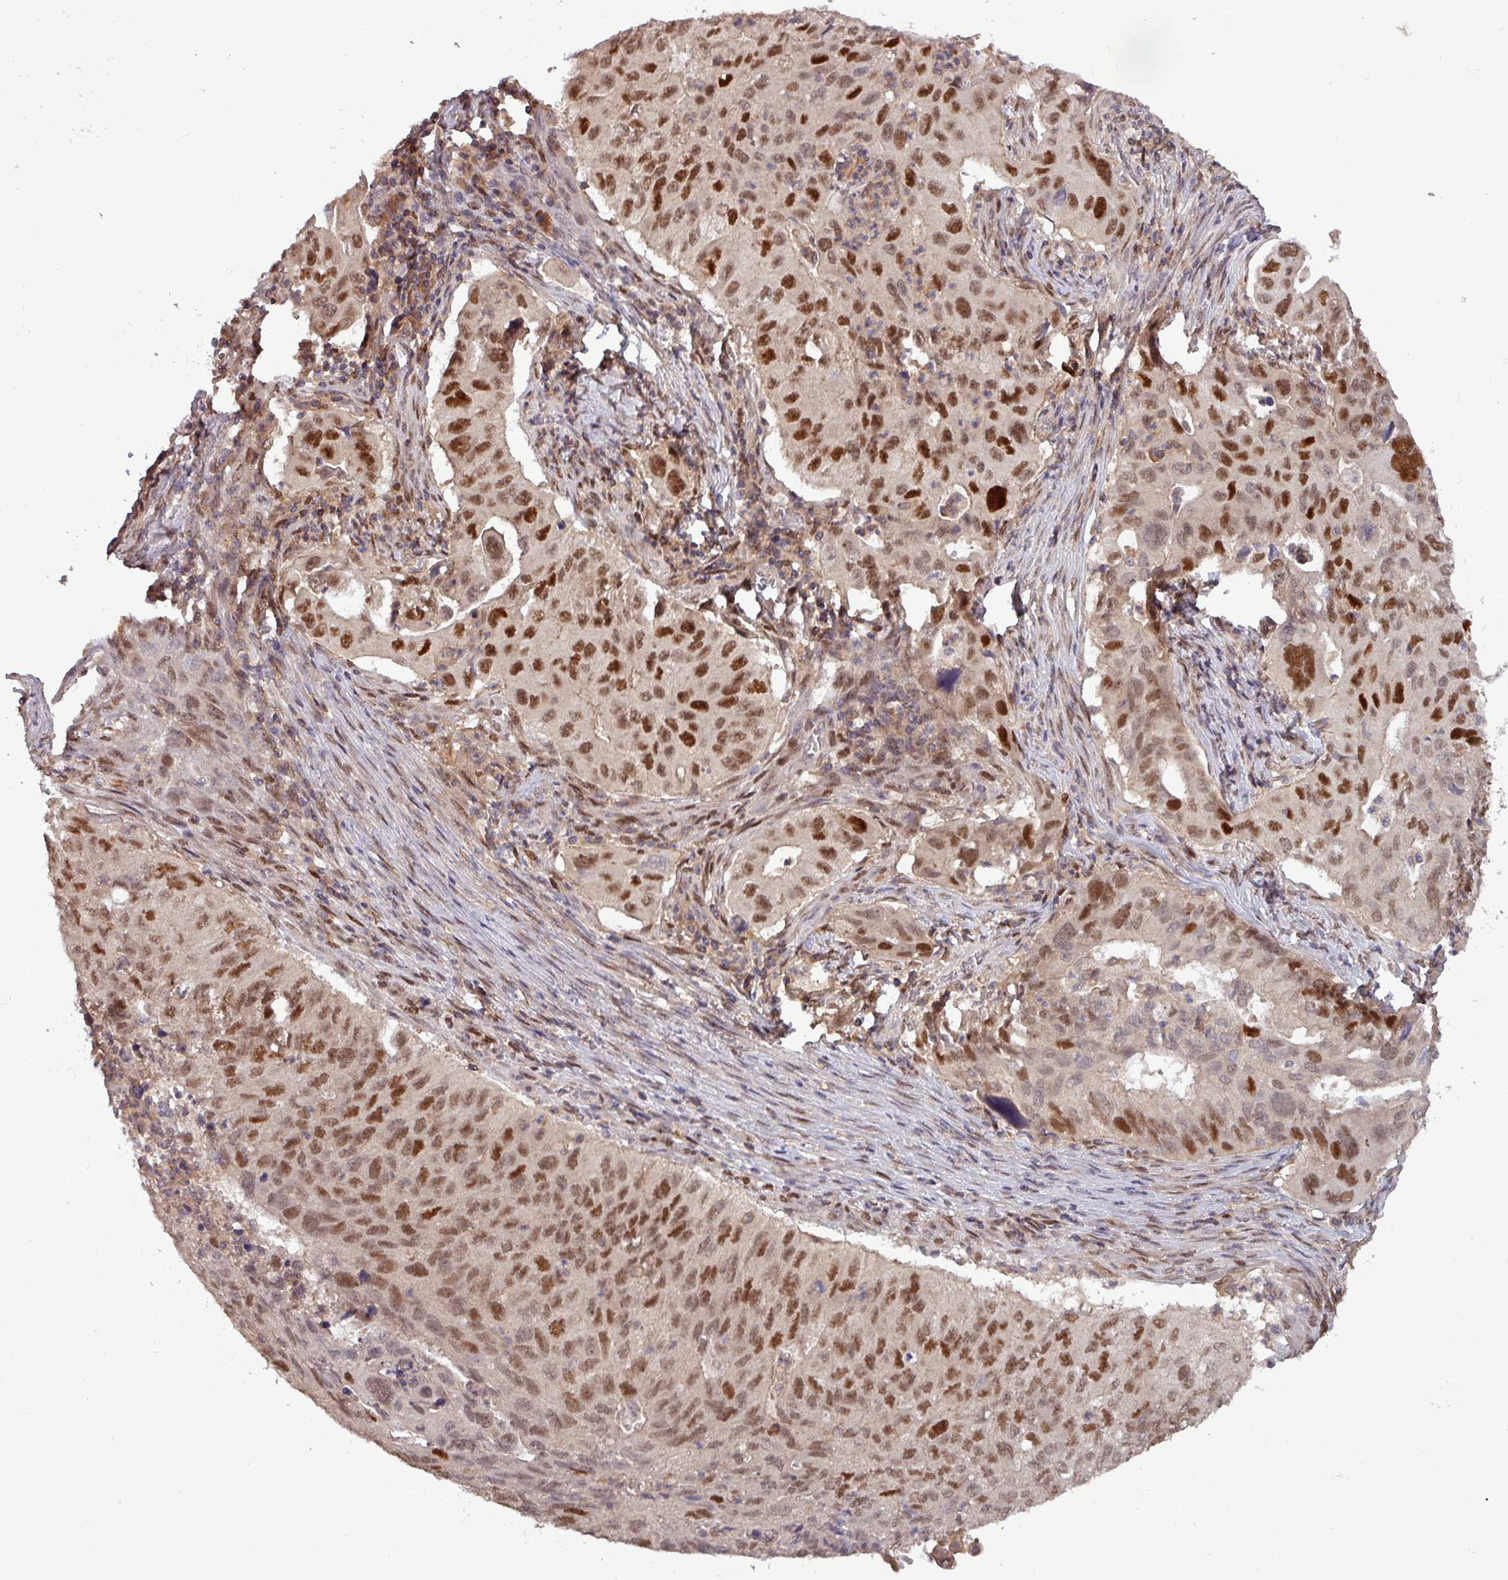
{"staining": {"intensity": "moderate", "quantity": ">75%", "location": "nuclear"}, "tissue": "lung cancer", "cell_type": "Tumor cells", "image_type": "cancer", "snomed": [{"axis": "morphology", "description": "Adenocarcinoma, NOS"}, {"axis": "topography", "description": "Lung"}], "caption": "Lung cancer (adenocarcinoma) tissue exhibits moderate nuclear staining in approximately >75% of tumor cells, visualized by immunohistochemistry. The staining was performed using DAB, with brown indicating positive protein expression. Nuclei are stained blue with hematoxylin.", "gene": "PRRX1", "patient": {"sex": "male", "age": 48}}